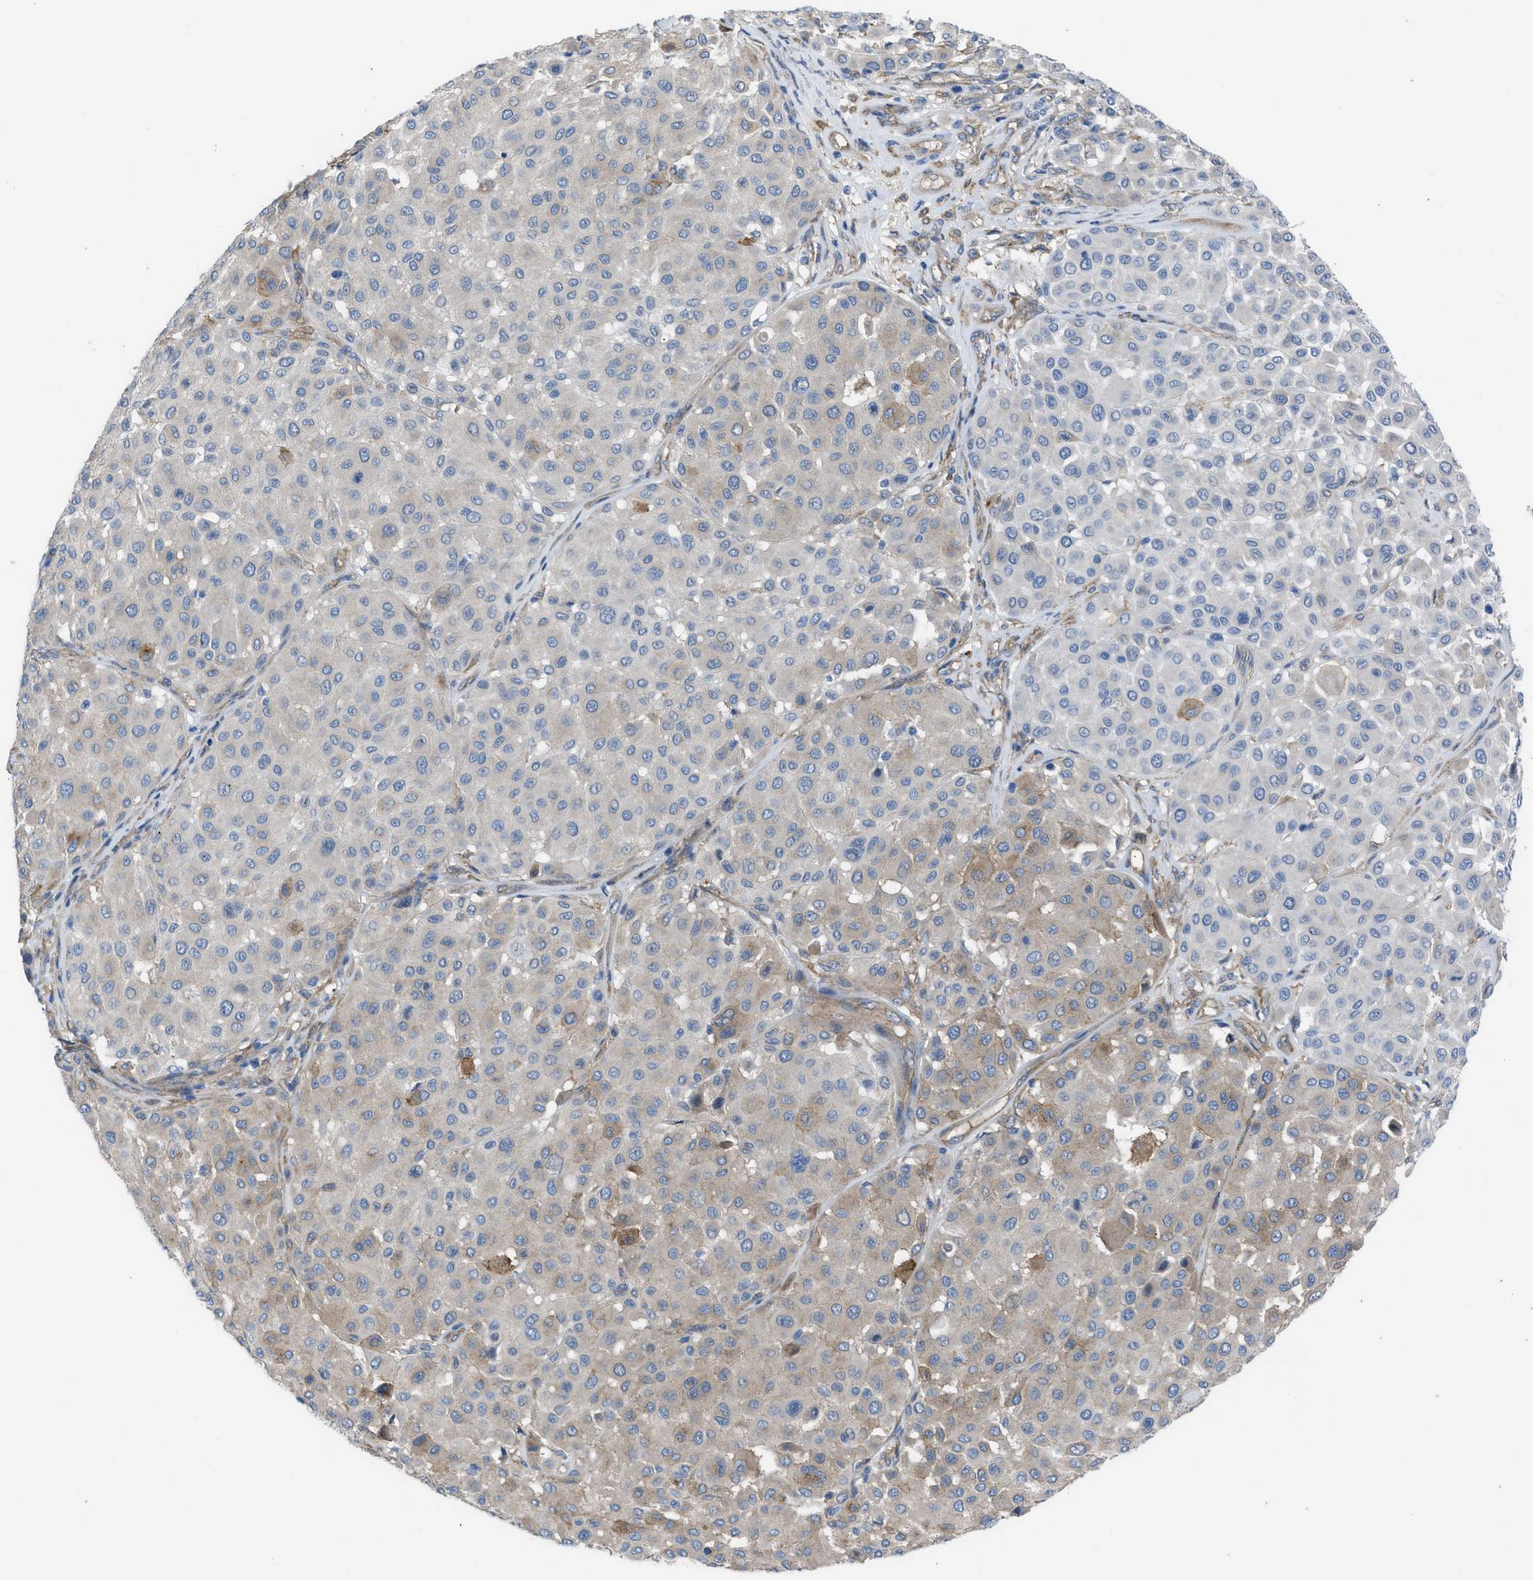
{"staining": {"intensity": "weak", "quantity": "<25%", "location": "cytoplasmic/membranous"}, "tissue": "melanoma", "cell_type": "Tumor cells", "image_type": "cancer", "snomed": [{"axis": "morphology", "description": "Malignant melanoma, Metastatic site"}, {"axis": "topography", "description": "Soft tissue"}], "caption": "High magnification brightfield microscopy of melanoma stained with DAB (brown) and counterstained with hematoxylin (blue): tumor cells show no significant positivity.", "gene": "EGFR", "patient": {"sex": "male", "age": 41}}